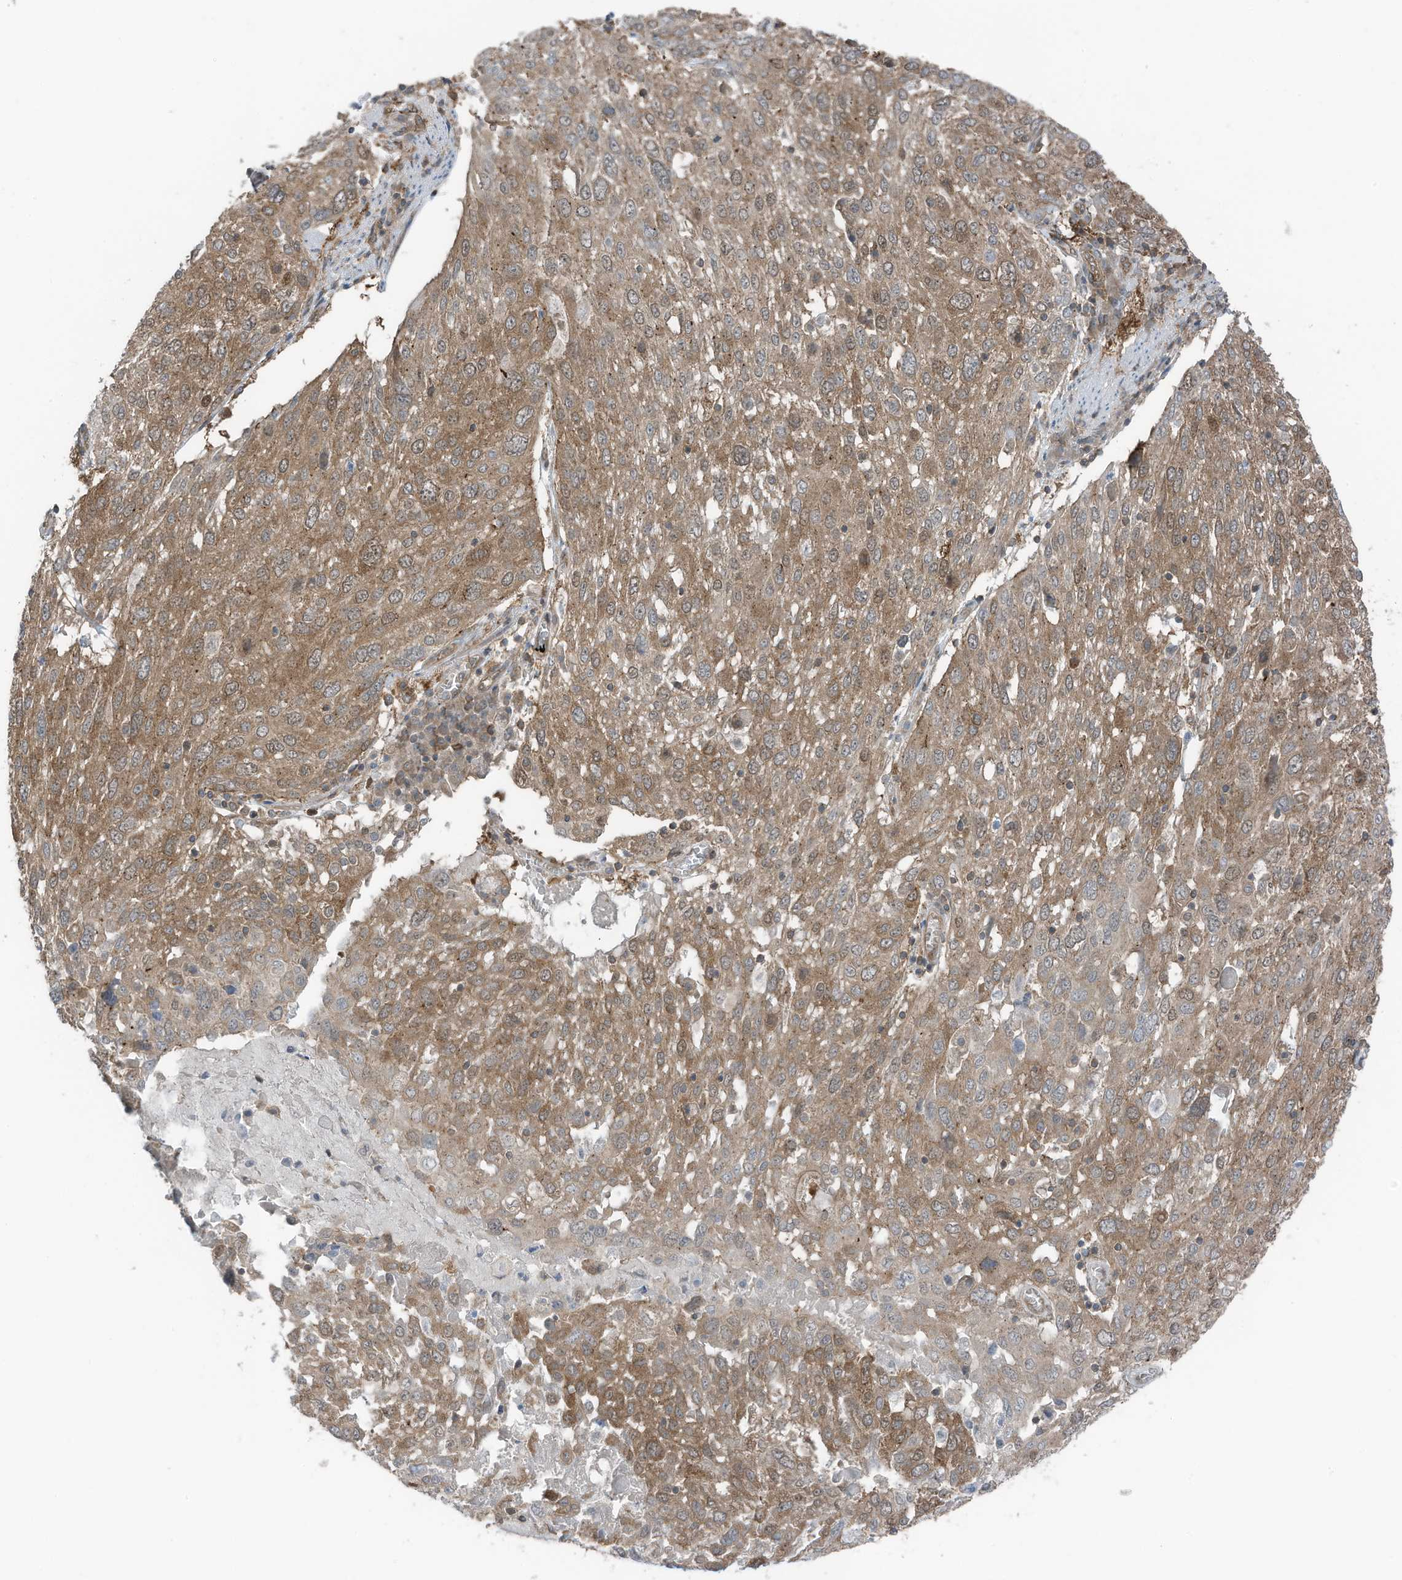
{"staining": {"intensity": "moderate", "quantity": ">75%", "location": "cytoplasmic/membranous"}, "tissue": "lung cancer", "cell_type": "Tumor cells", "image_type": "cancer", "snomed": [{"axis": "morphology", "description": "Squamous cell carcinoma, NOS"}, {"axis": "topography", "description": "Lung"}], "caption": "Immunohistochemistry (DAB) staining of human lung squamous cell carcinoma reveals moderate cytoplasmic/membranous protein expression in about >75% of tumor cells. (DAB (3,3'-diaminobenzidine) = brown stain, brightfield microscopy at high magnification).", "gene": "TXNDC9", "patient": {"sex": "male", "age": 65}}